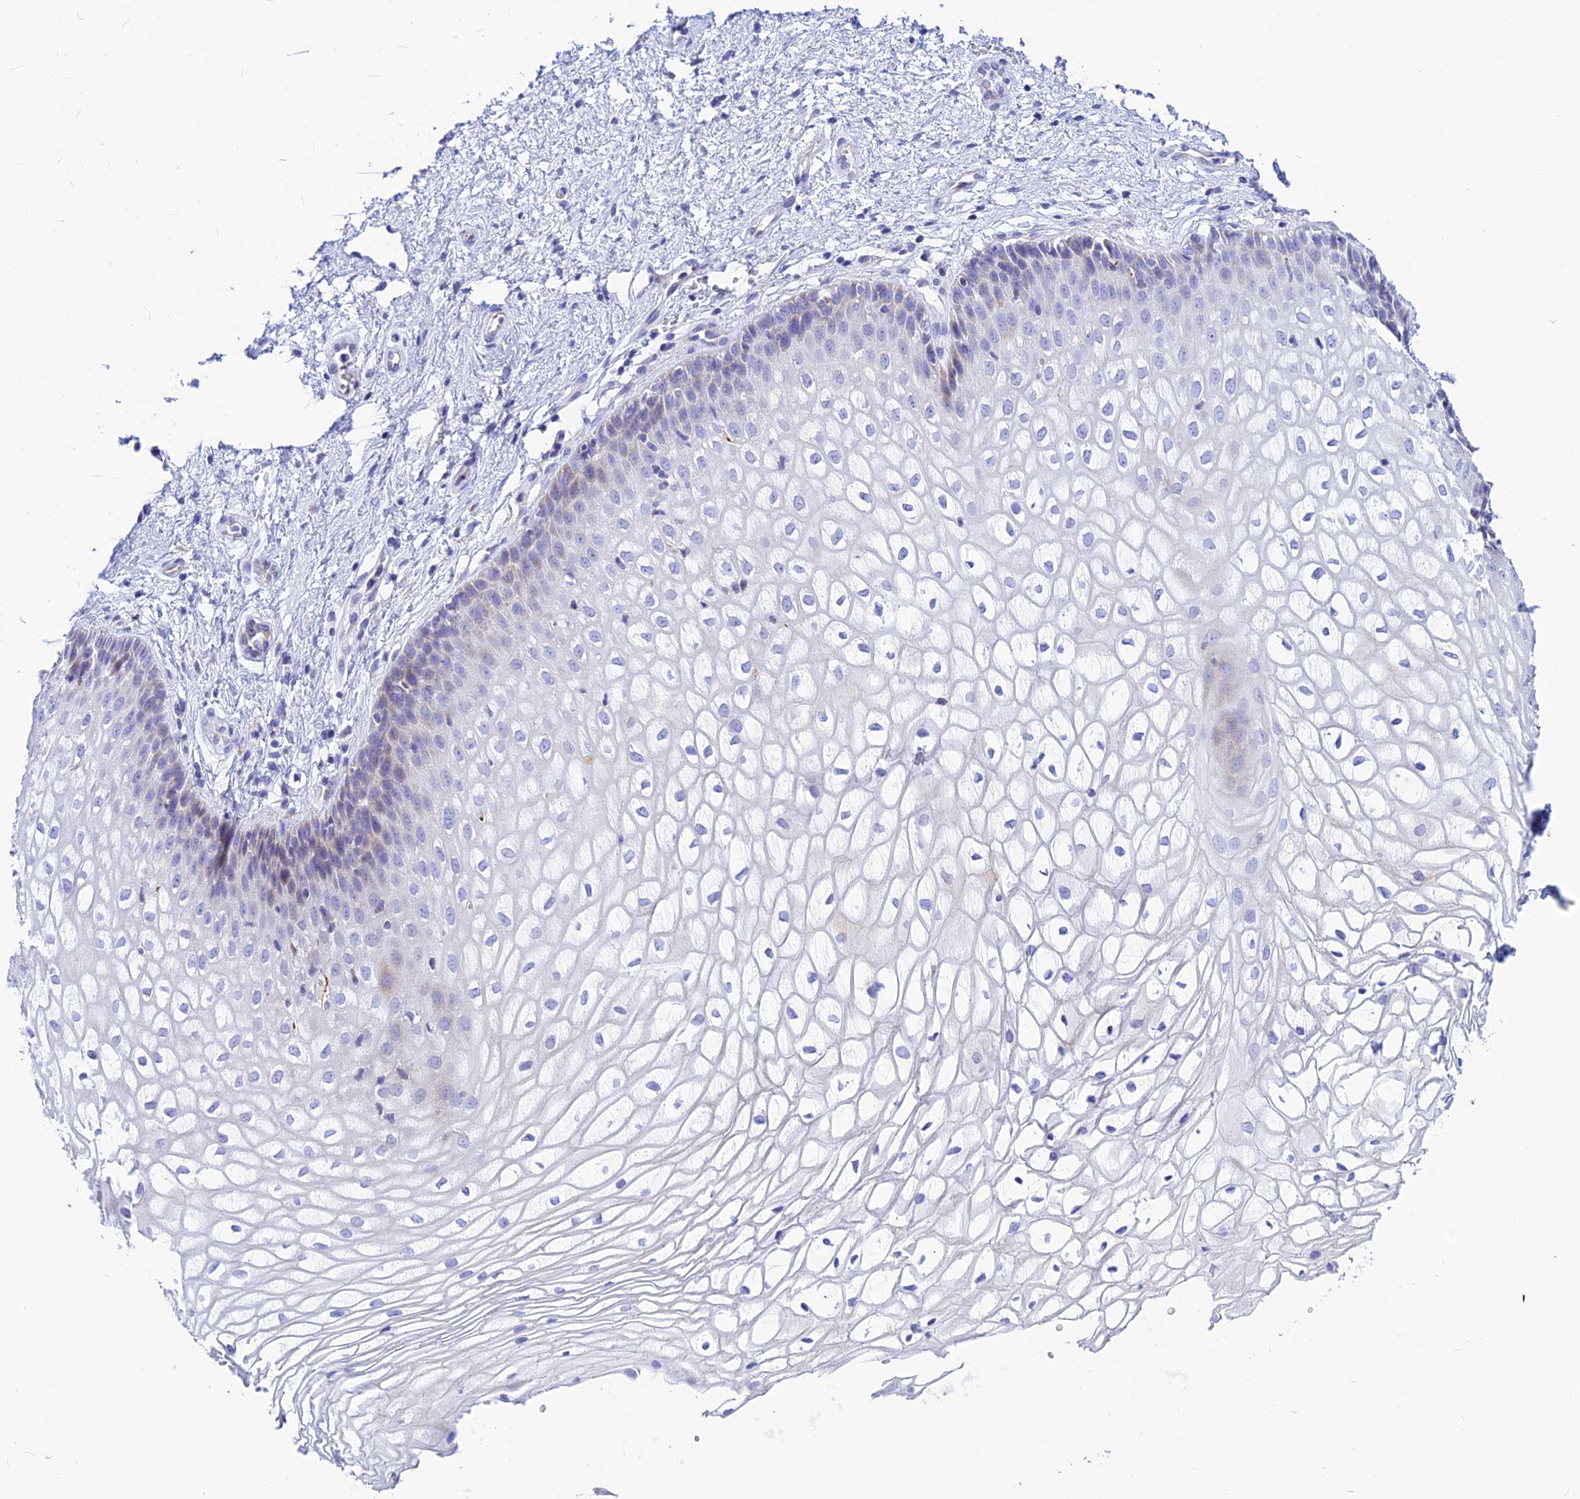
{"staining": {"intensity": "negative", "quantity": "none", "location": "none"}, "tissue": "vagina", "cell_type": "Squamous epithelial cells", "image_type": "normal", "snomed": [{"axis": "morphology", "description": "Normal tissue, NOS"}, {"axis": "topography", "description": "Vagina"}], "caption": "There is no significant staining in squamous epithelial cells of vagina. (DAB (3,3'-diaminobenzidine) IHC with hematoxylin counter stain).", "gene": "CNOT6", "patient": {"sex": "female", "age": 34}}